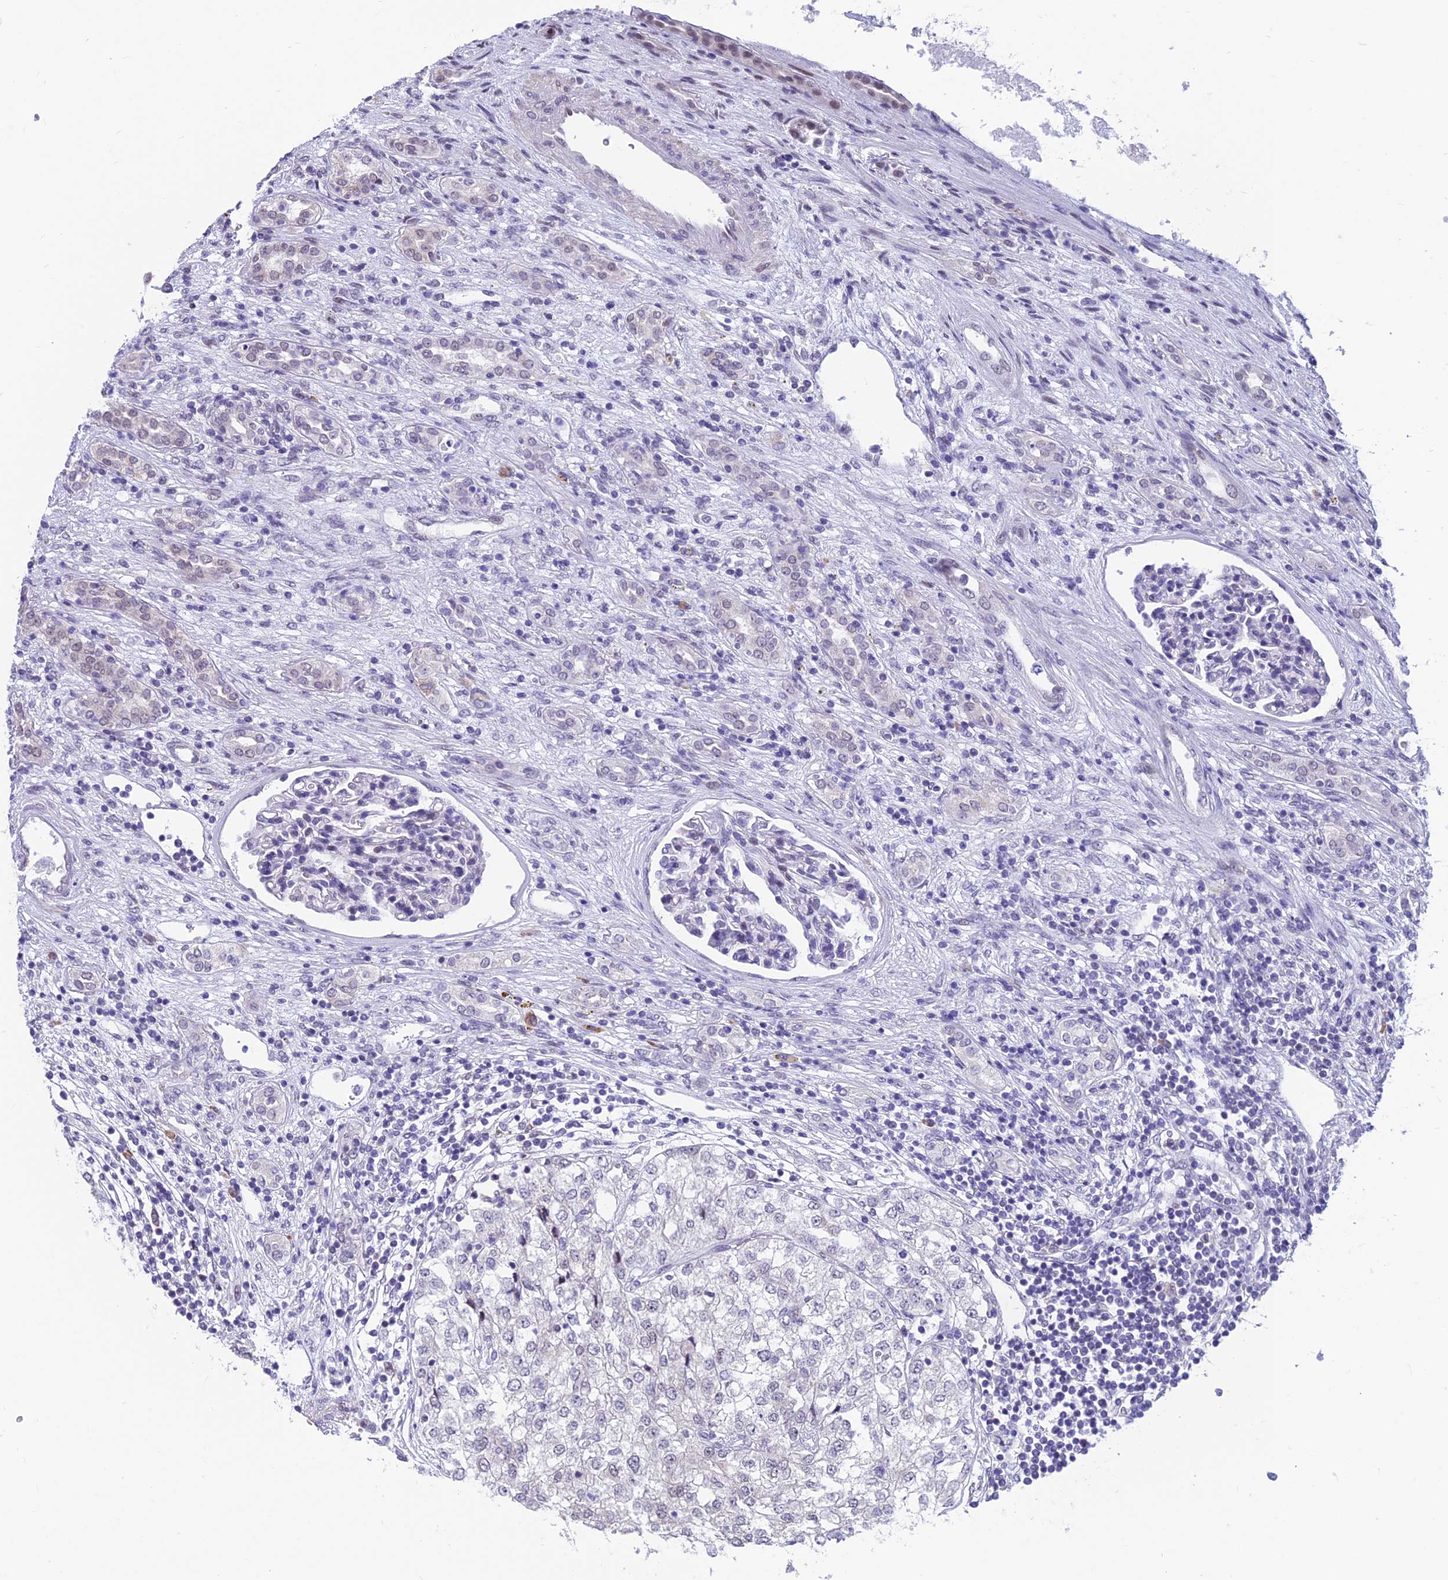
{"staining": {"intensity": "negative", "quantity": "none", "location": "none"}, "tissue": "renal cancer", "cell_type": "Tumor cells", "image_type": "cancer", "snomed": [{"axis": "morphology", "description": "Adenocarcinoma, NOS"}, {"axis": "topography", "description": "Kidney"}], "caption": "A high-resolution image shows IHC staining of renal cancer (adenocarcinoma), which displays no significant expression in tumor cells.", "gene": "KIAA1191", "patient": {"sex": "female", "age": 54}}